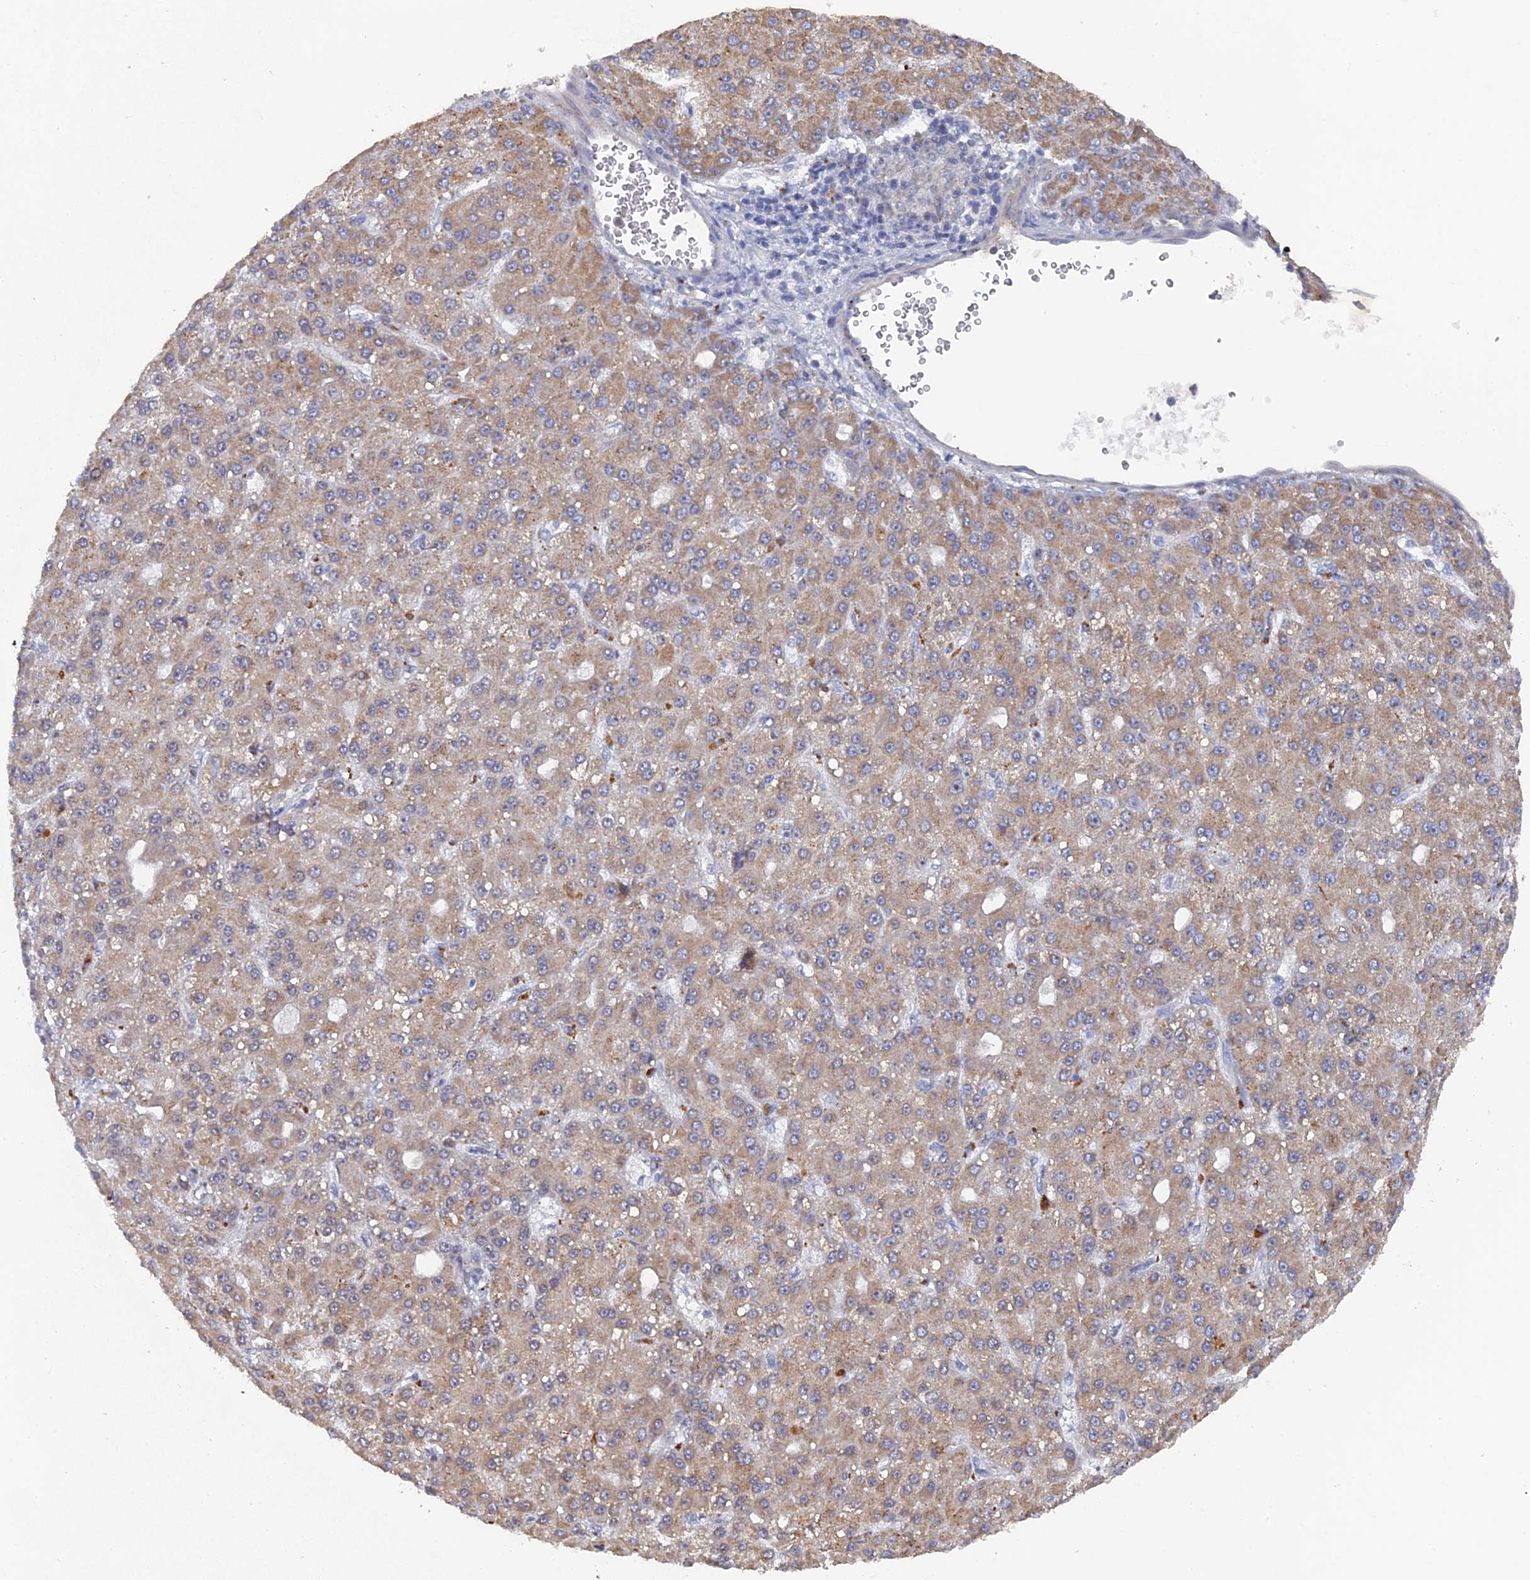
{"staining": {"intensity": "moderate", "quantity": ">75%", "location": "cytoplasmic/membranous"}, "tissue": "liver cancer", "cell_type": "Tumor cells", "image_type": "cancer", "snomed": [{"axis": "morphology", "description": "Carcinoma, Hepatocellular, NOS"}, {"axis": "topography", "description": "Liver"}], "caption": "Protein staining reveals moderate cytoplasmic/membranous positivity in about >75% of tumor cells in hepatocellular carcinoma (liver). Nuclei are stained in blue.", "gene": "MIGA2", "patient": {"sex": "male", "age": 67}}